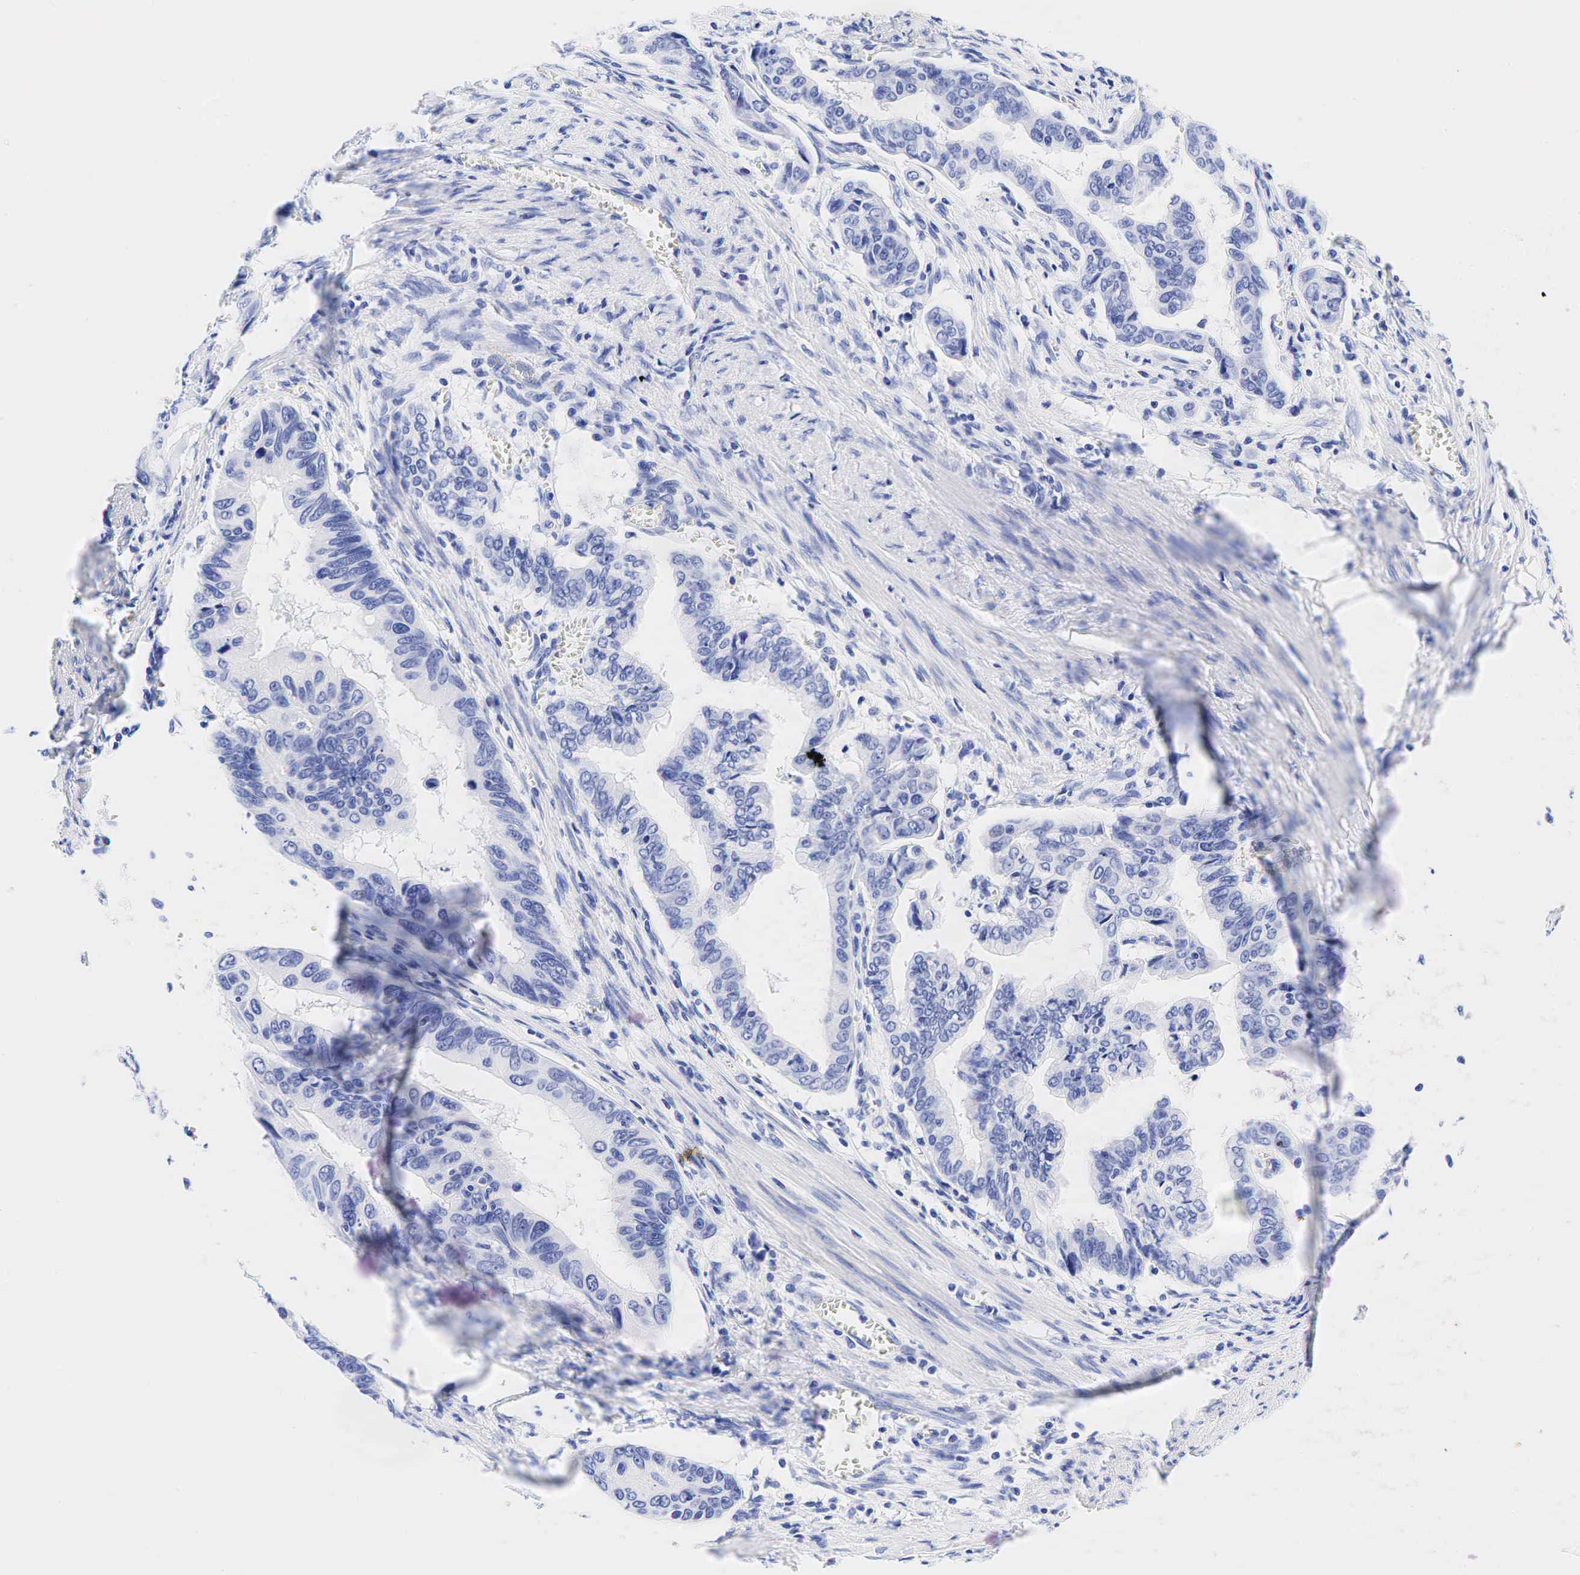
{"staining": {"intensity": "negative", "quantity": "none", "location": "none"}, "tissue": "stomach cancer", "cell_type": "Tumor cells", "image_type": "cancer", "snomed": [{"axis": "morphology", "description": "Adenocarcinoma, NOS"}, {"axis": "topography", "description": "Stomach, upper"}], "caption": "This image is of stomach cancer (adenocarcinoma) stained with IHC to label a protein in brown with the nuclei are counter-stained blue. There is no positivity in tumor cells. Brightfield microscopy of immunohistochemistry (IHC) stained with DAB (brown) and hematoxylin (blue), captured at high magnification.", "gene": "ESR1", "patient": {"sex": "male", "age": 80}}